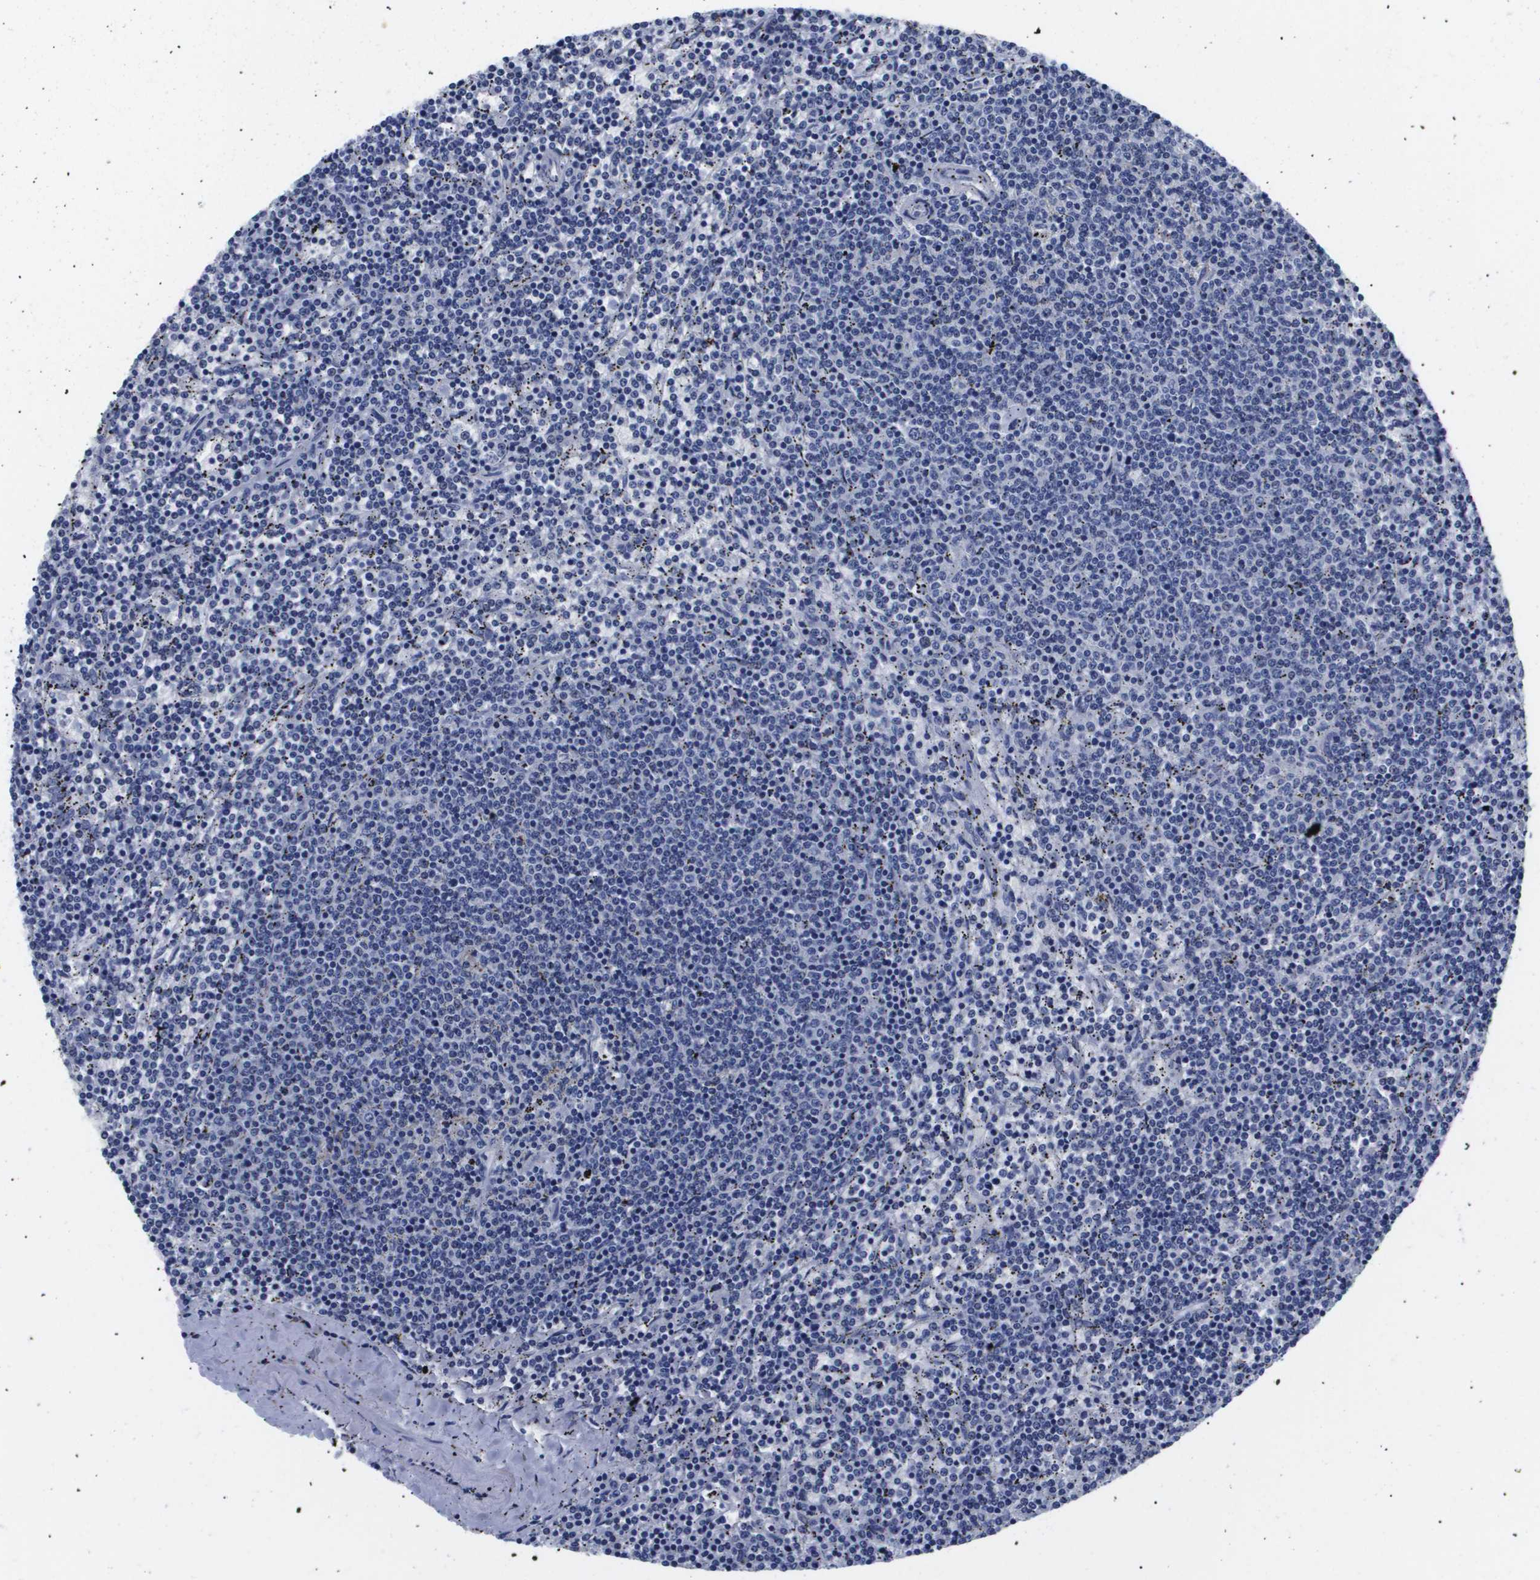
{"staining": {"intensity": "negative", "quantity": "none", "location": "none"}, "tissue": "lymphoma", "cell_type": "Tumor cells", "image_type": "cancer", "snomed": [{"axis": "morphology", "description": "Malignant lymphoma, non-Hodgkin's type, Low grade"}, {"axis": "topography", "description": "Spleen"}], "caption": "Histopathology image shows no significant protein staining in tumor cells of lymphoma. (Stains: DAB (3,3'-diaminobenzidine) immunohistochemistry (IHC) with hematoxylin counter stain, Microscopy: brightfield microscopy at high magnification).", "gene": "ATP6V0A4", "patient": {"sex": "female", "age": 50}}